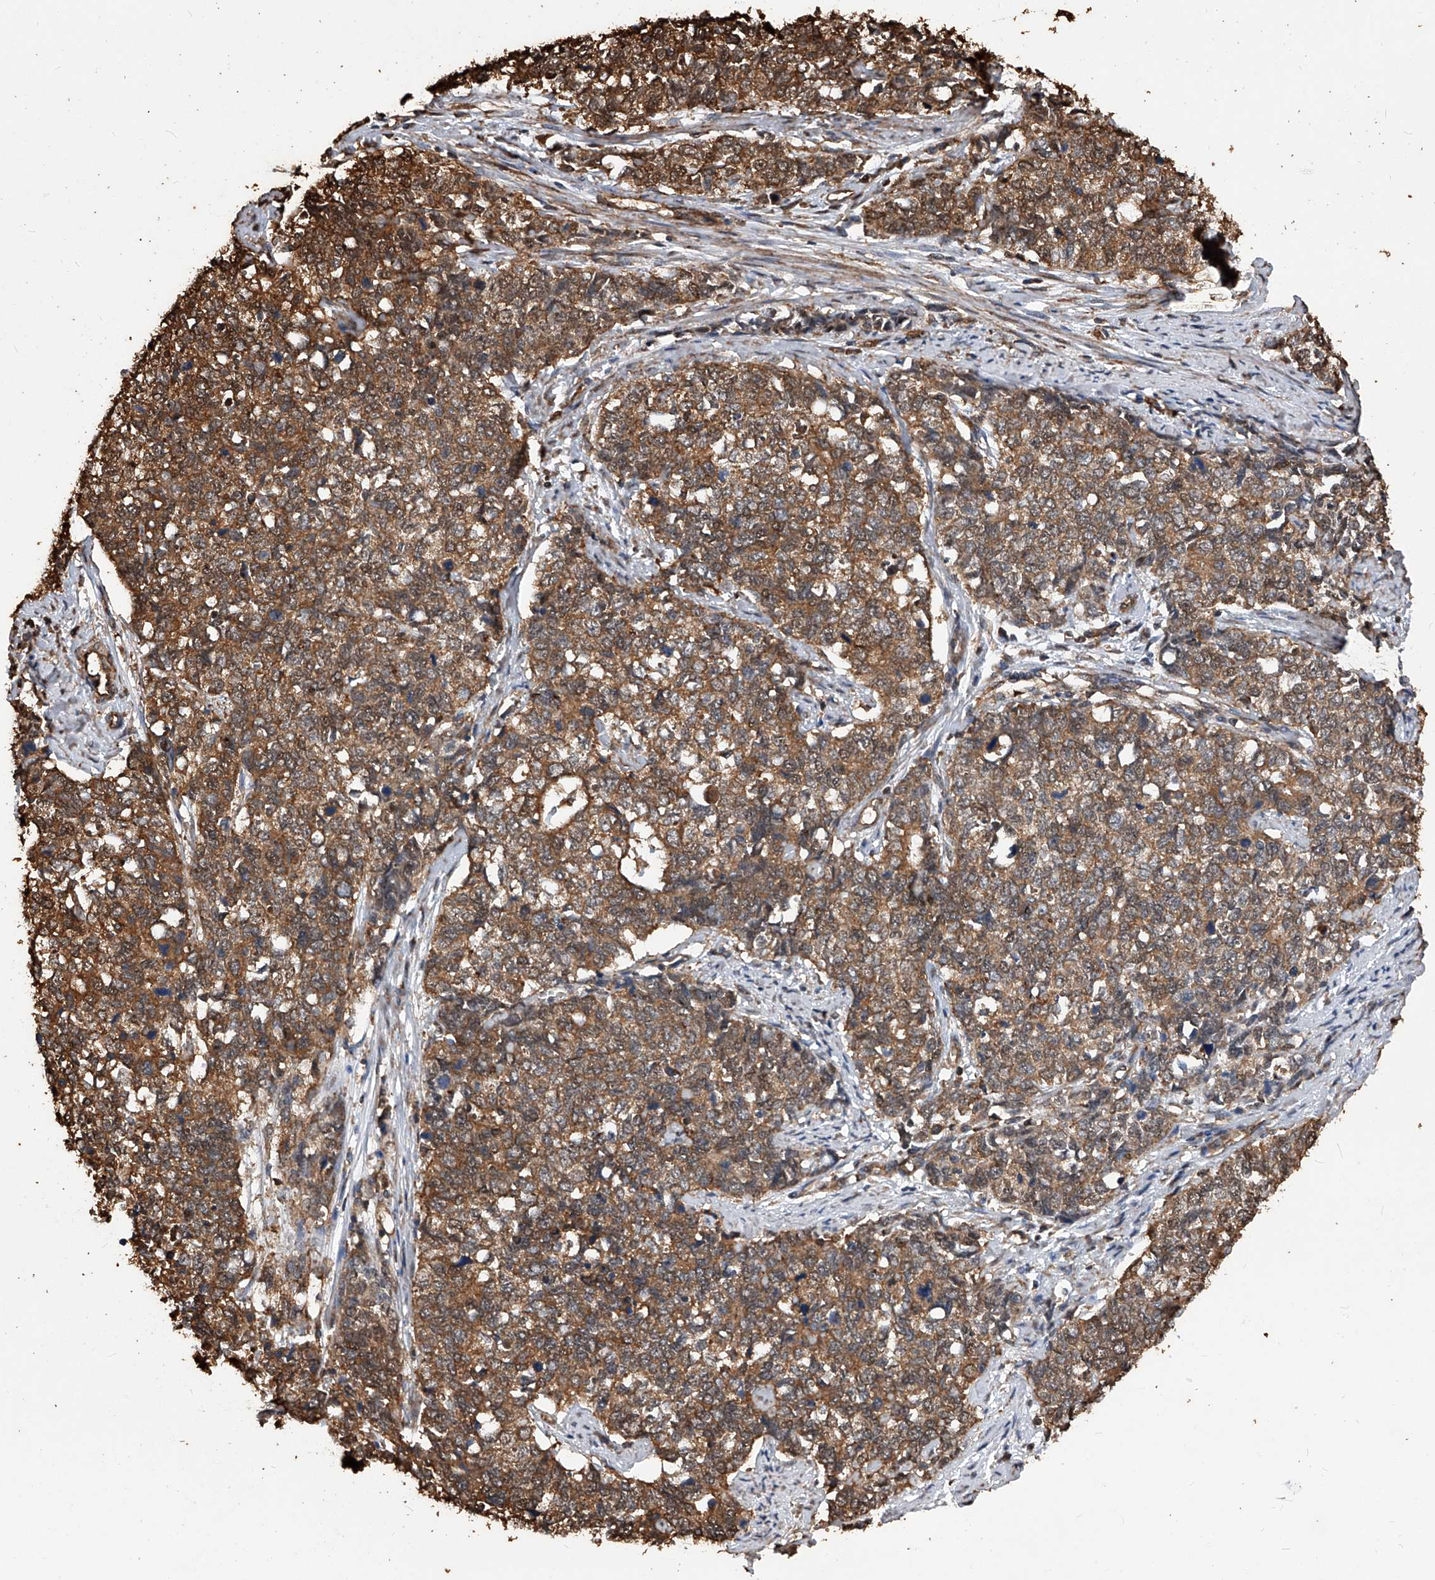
{"staining": {"intensity": "moderate", "quantity": ">75%", "location": "cytoplasmic/membranous"}, "tissue": "cervical cancer", "cell_type": "Tumor cells", "image_type": "cancer", "snomed": [{"axis": "morphology", "description": "Squamous cell carcinoma, NOS"}, {"axis": "topography", "description": "Cervix"}], "caption": "Immunohistochemical staining of human cervical cancer (squamous cell carcinoma) reveals medium levels of moderate cytoplasmic/membranous protein positivity in approximately >75% of tumor cells. Using DAB (3,3'-diaminobenzidine) (brown) and hematoxylin (blue) stains, captured at high magnification using brightfield microscopy.", "gene": "UCP2", "patient": {"sex": "female", "age": 63}}